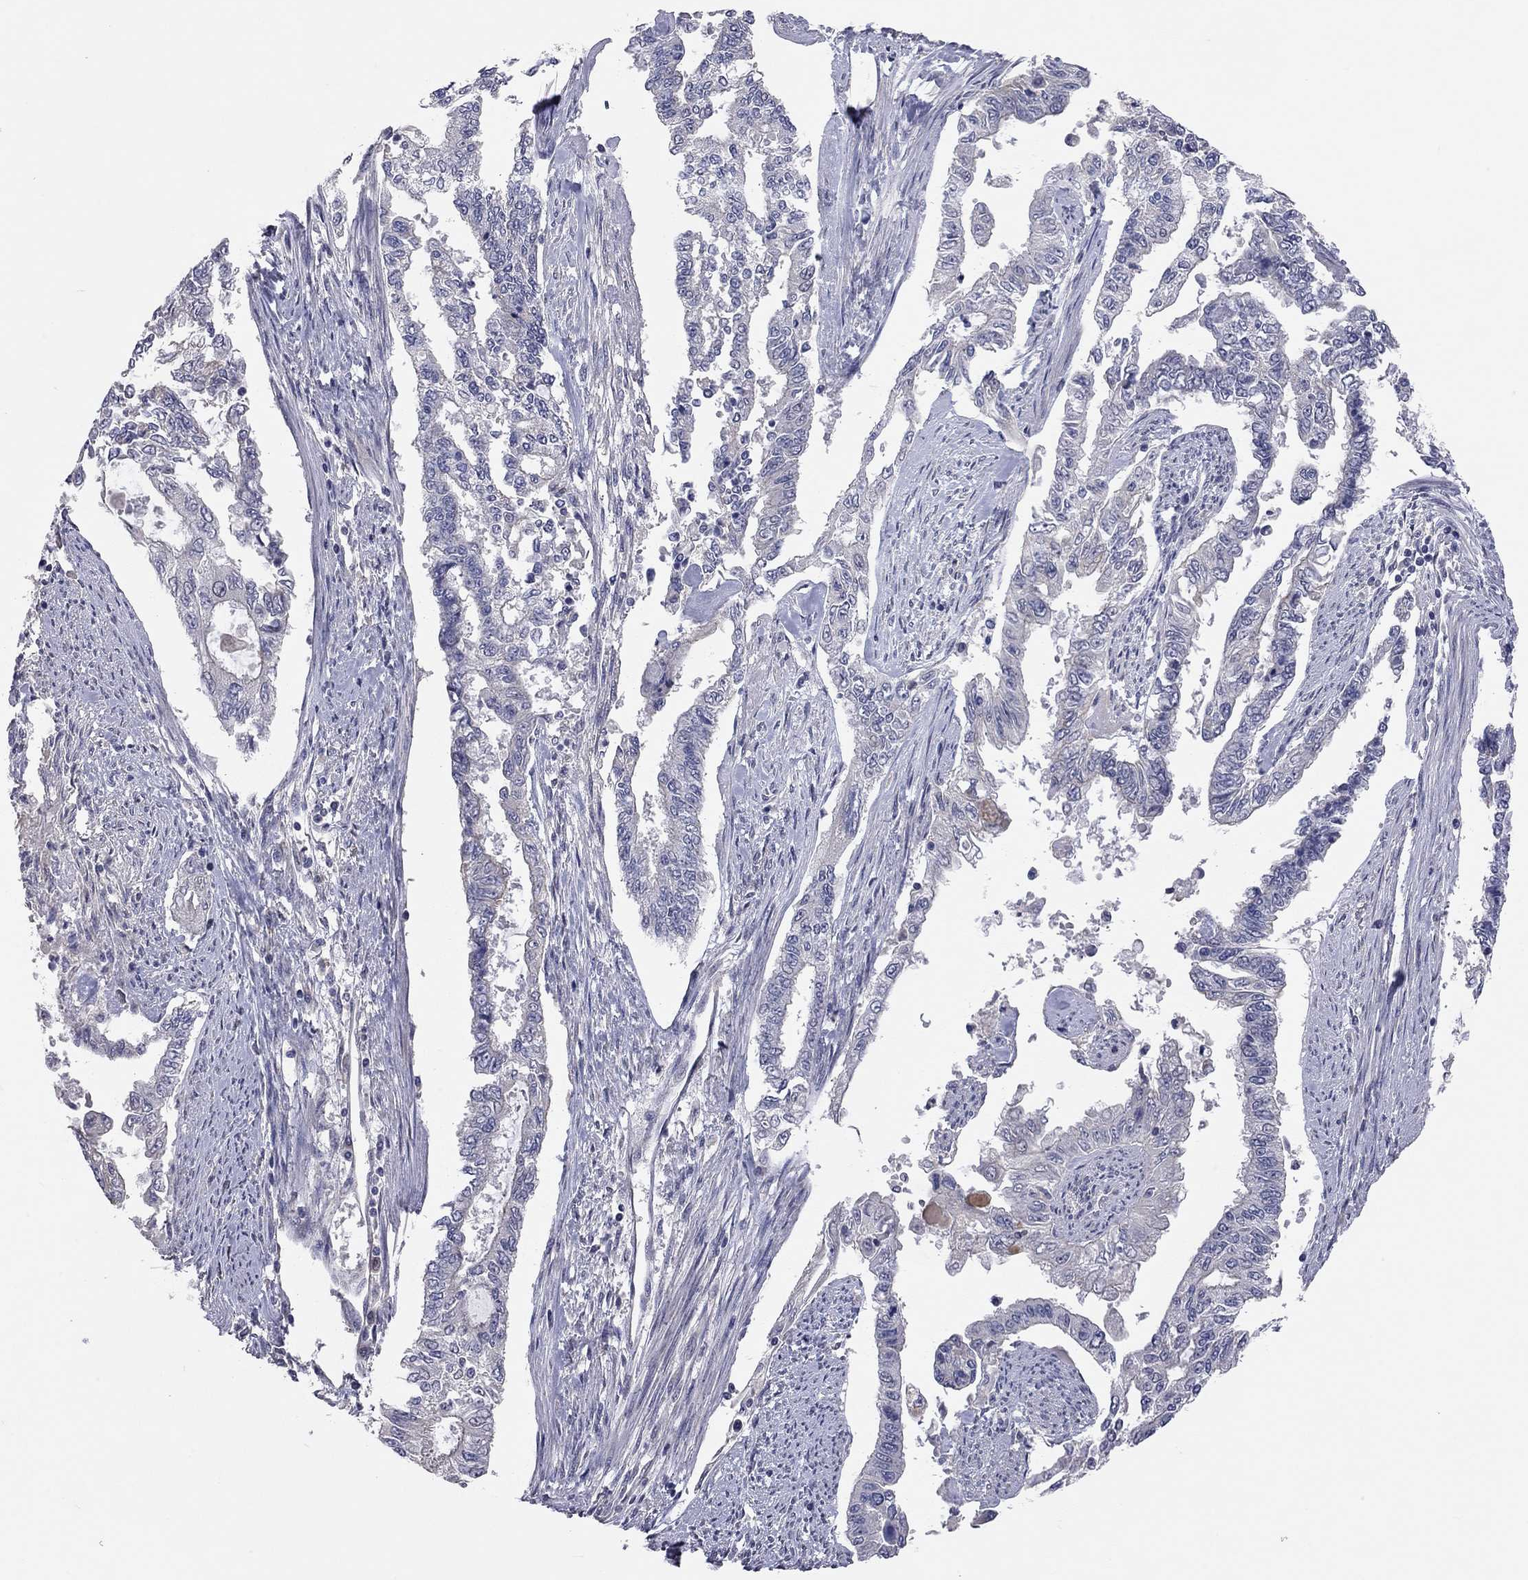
{"staining": {"intensity": "negative", "quantity": "none", "location": "none"}, "tissue": "endometrial cancer", "cell_type": "Tumor cells", "image_type": "cancer", "snomed": [{"axis": "morphology", "description": "Adenocarcinoma, NOS"}, {"axis": "topography", "description": "Uterus"}], "caption": "IHC histopathology image of neoplastic tissue: adenocarcinoma (endometrial) stained with DAB demonstrates no significant protein expression in tumor cells.", "gene": "KCNB1", "patient": {"sex": "female", "age": 59}}